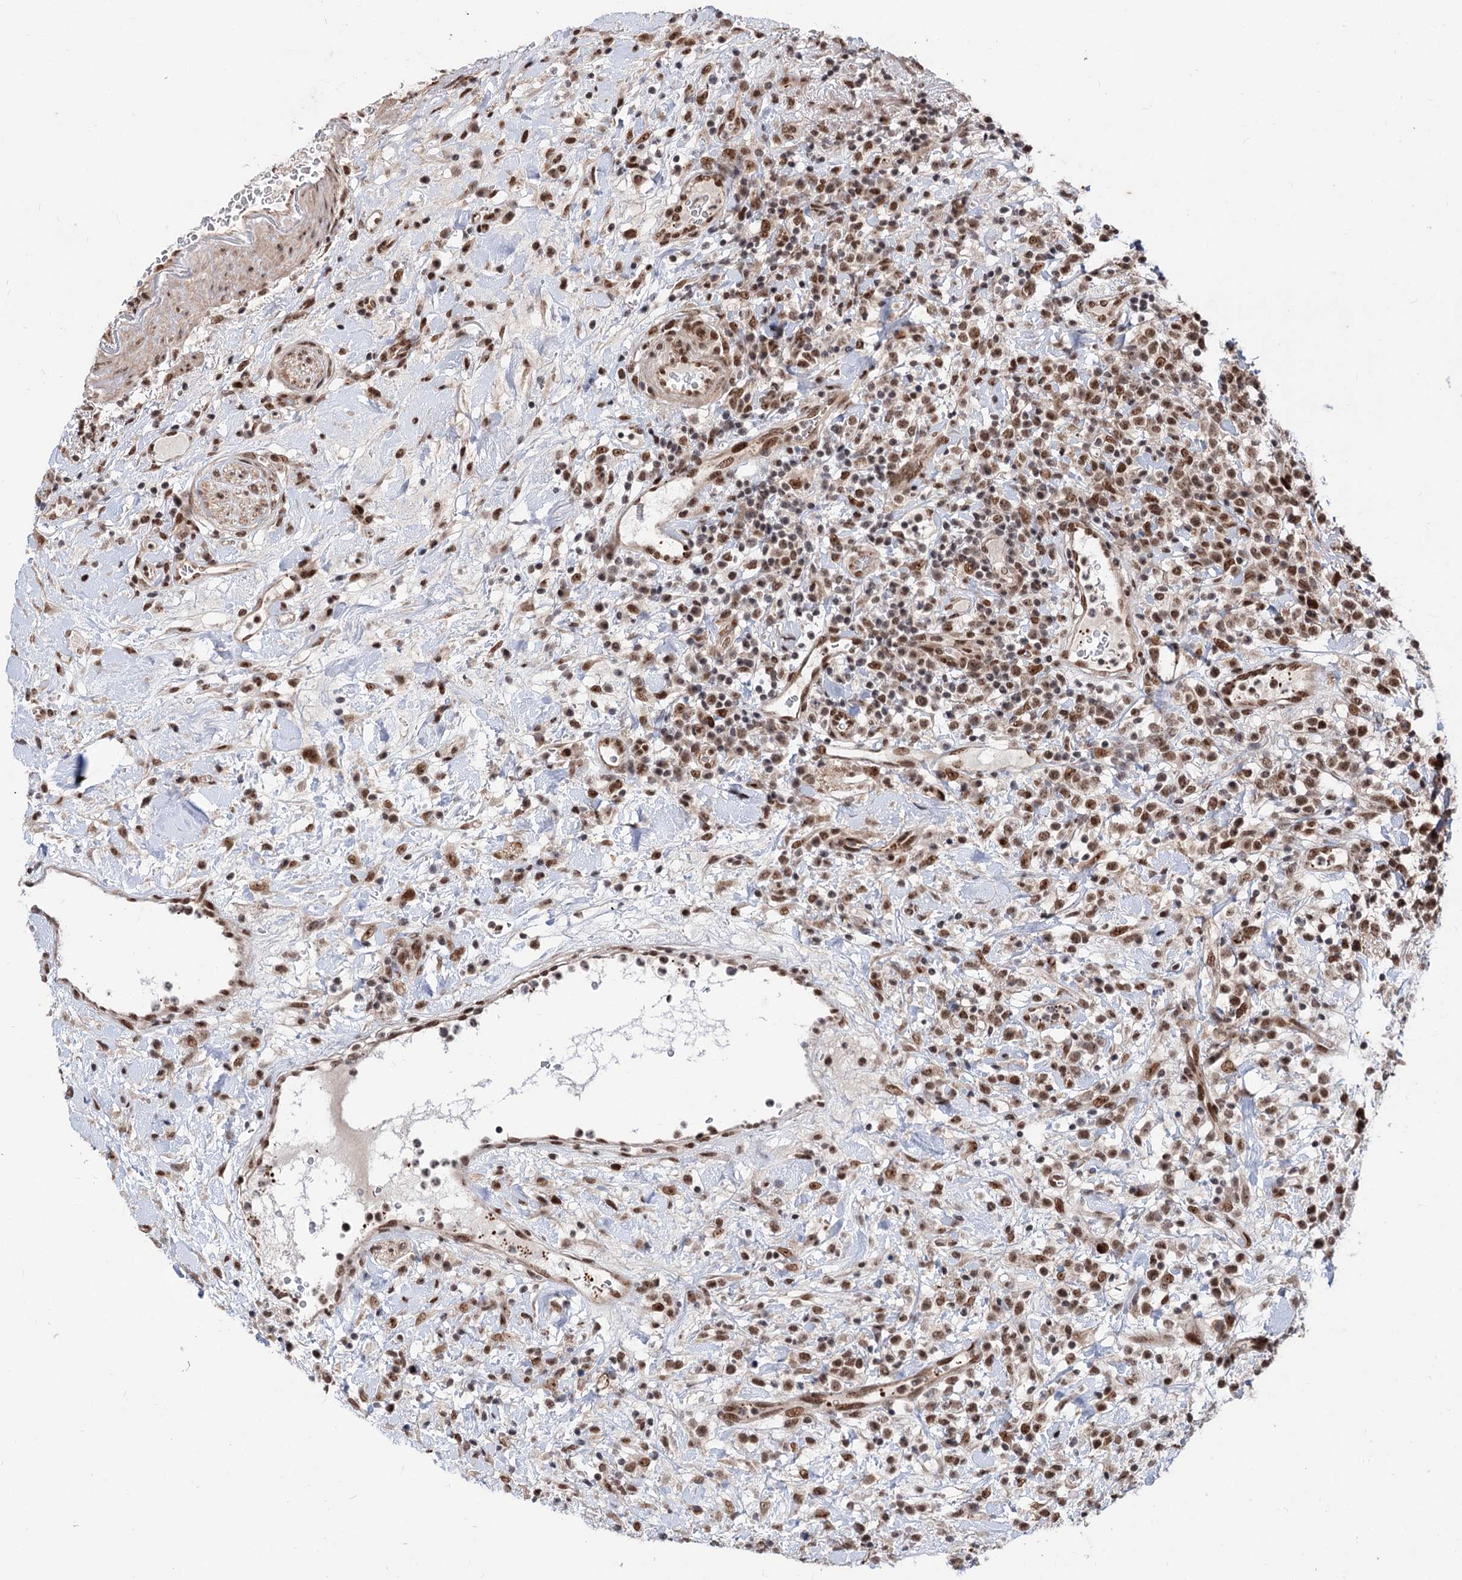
{"staining": {"intensity": "moderate", "quantity": ">75%", "location": "nuclear"}, "tissue": "lymphoma", "cell_type": "Tumor cells", "image_type": "cancer", "snomed": [{"axis": "morphology", "description": "Malignant lymphoma, non-Hodgkin's type, High grade"}, {"axis": "topography", "description": "Colon"}], "caption": "This is a photomicrograph of immunohistochemistry staining of lymphoma, which shows moderate expression in the nuclear of tumor cells.", "gene": "MAML1", "patient": {"sex": "female", "age": 53}}